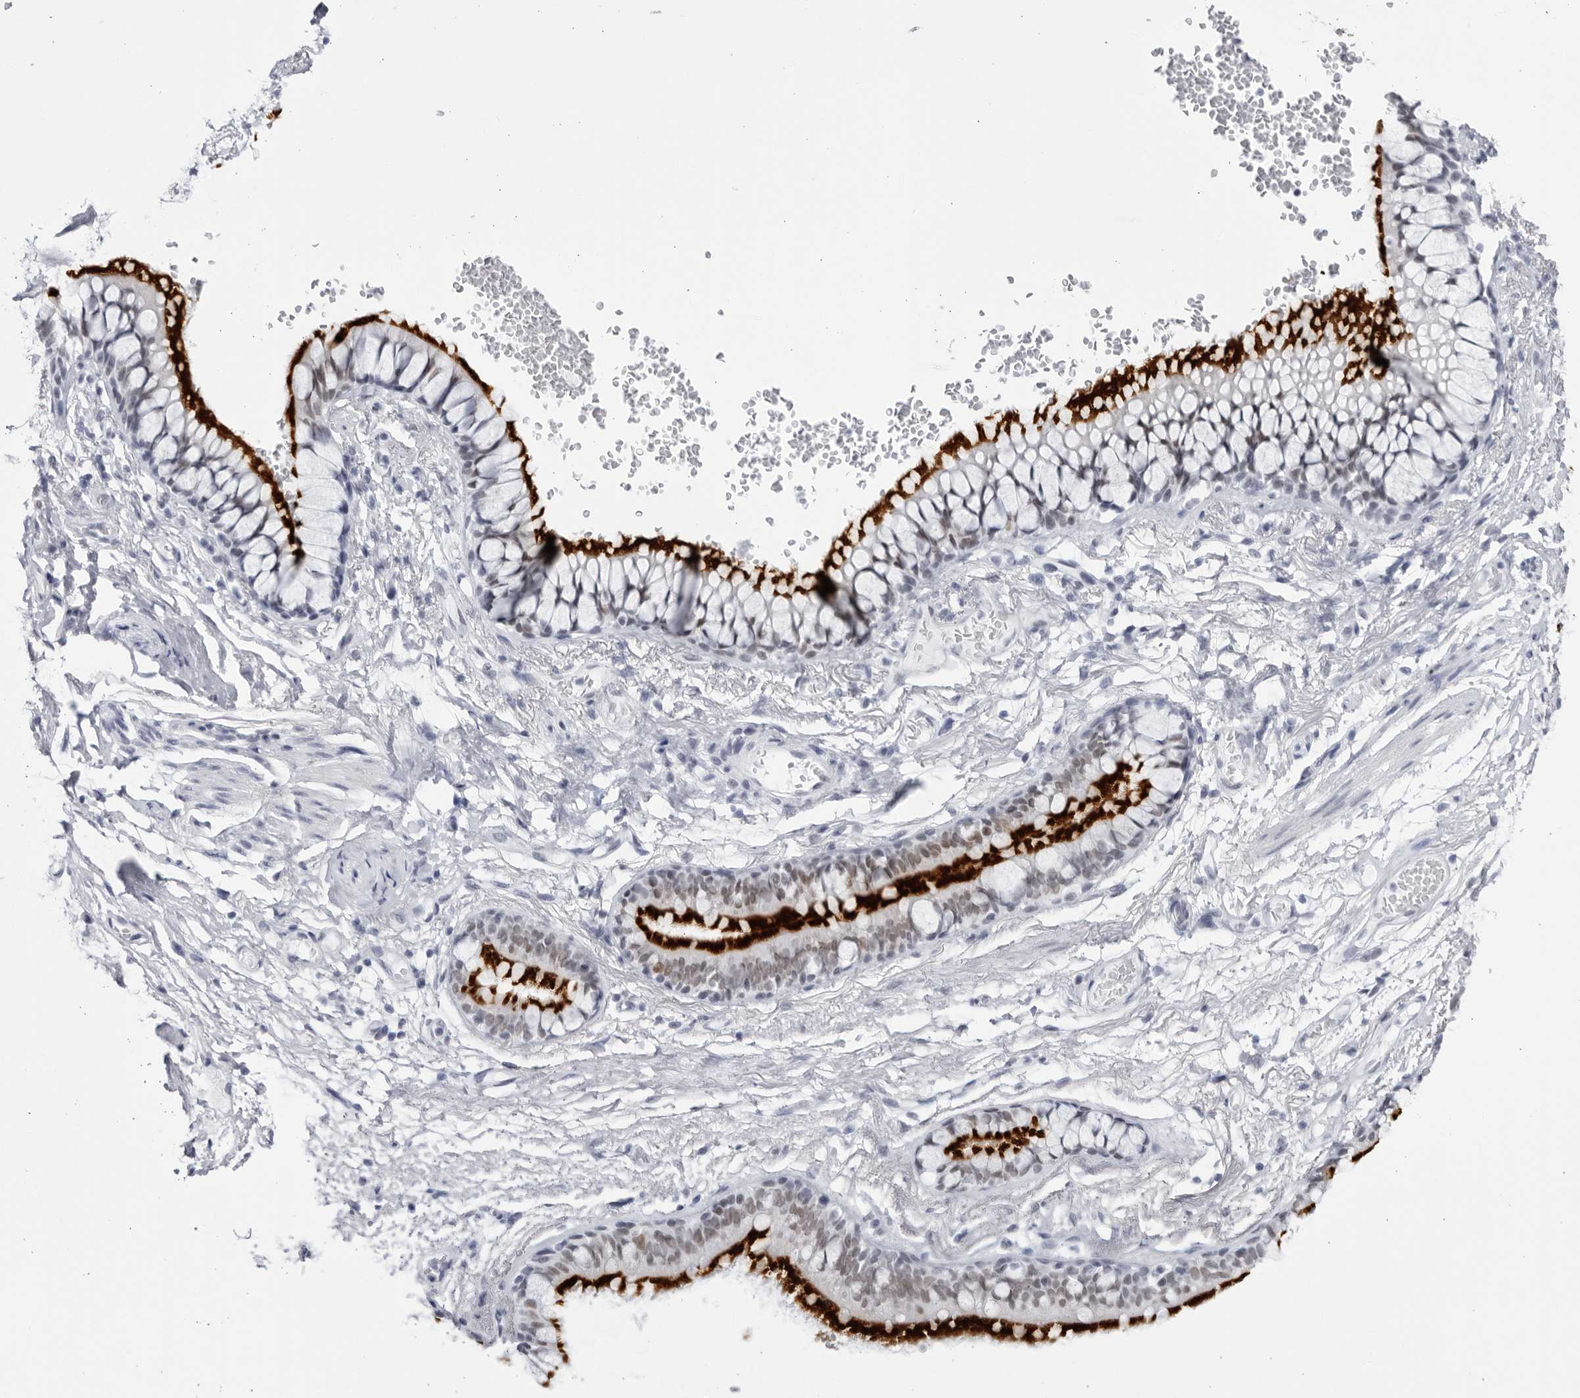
{"staining": {"intensity": "negative", "quantity": "none", "location": "none"}, "tissue": "adipose tissue", "cell_type": "Adipocytes", "image_type": "normal", "snomed": [{"axis": "morphology", "description": "Normal tissue, NOS"}, {"axis": "topography", "description": "Cartilage tissue"}, {"axis": "topography", "description": "Bronchus"}], "caption": "High power microscopy micrograph of an IHC histopathology image of normal adipose tissue, revealing no significant positivity in adipocytes.", "gene": "CCDC181", "patient": {"sex": "female", "age": 73}}